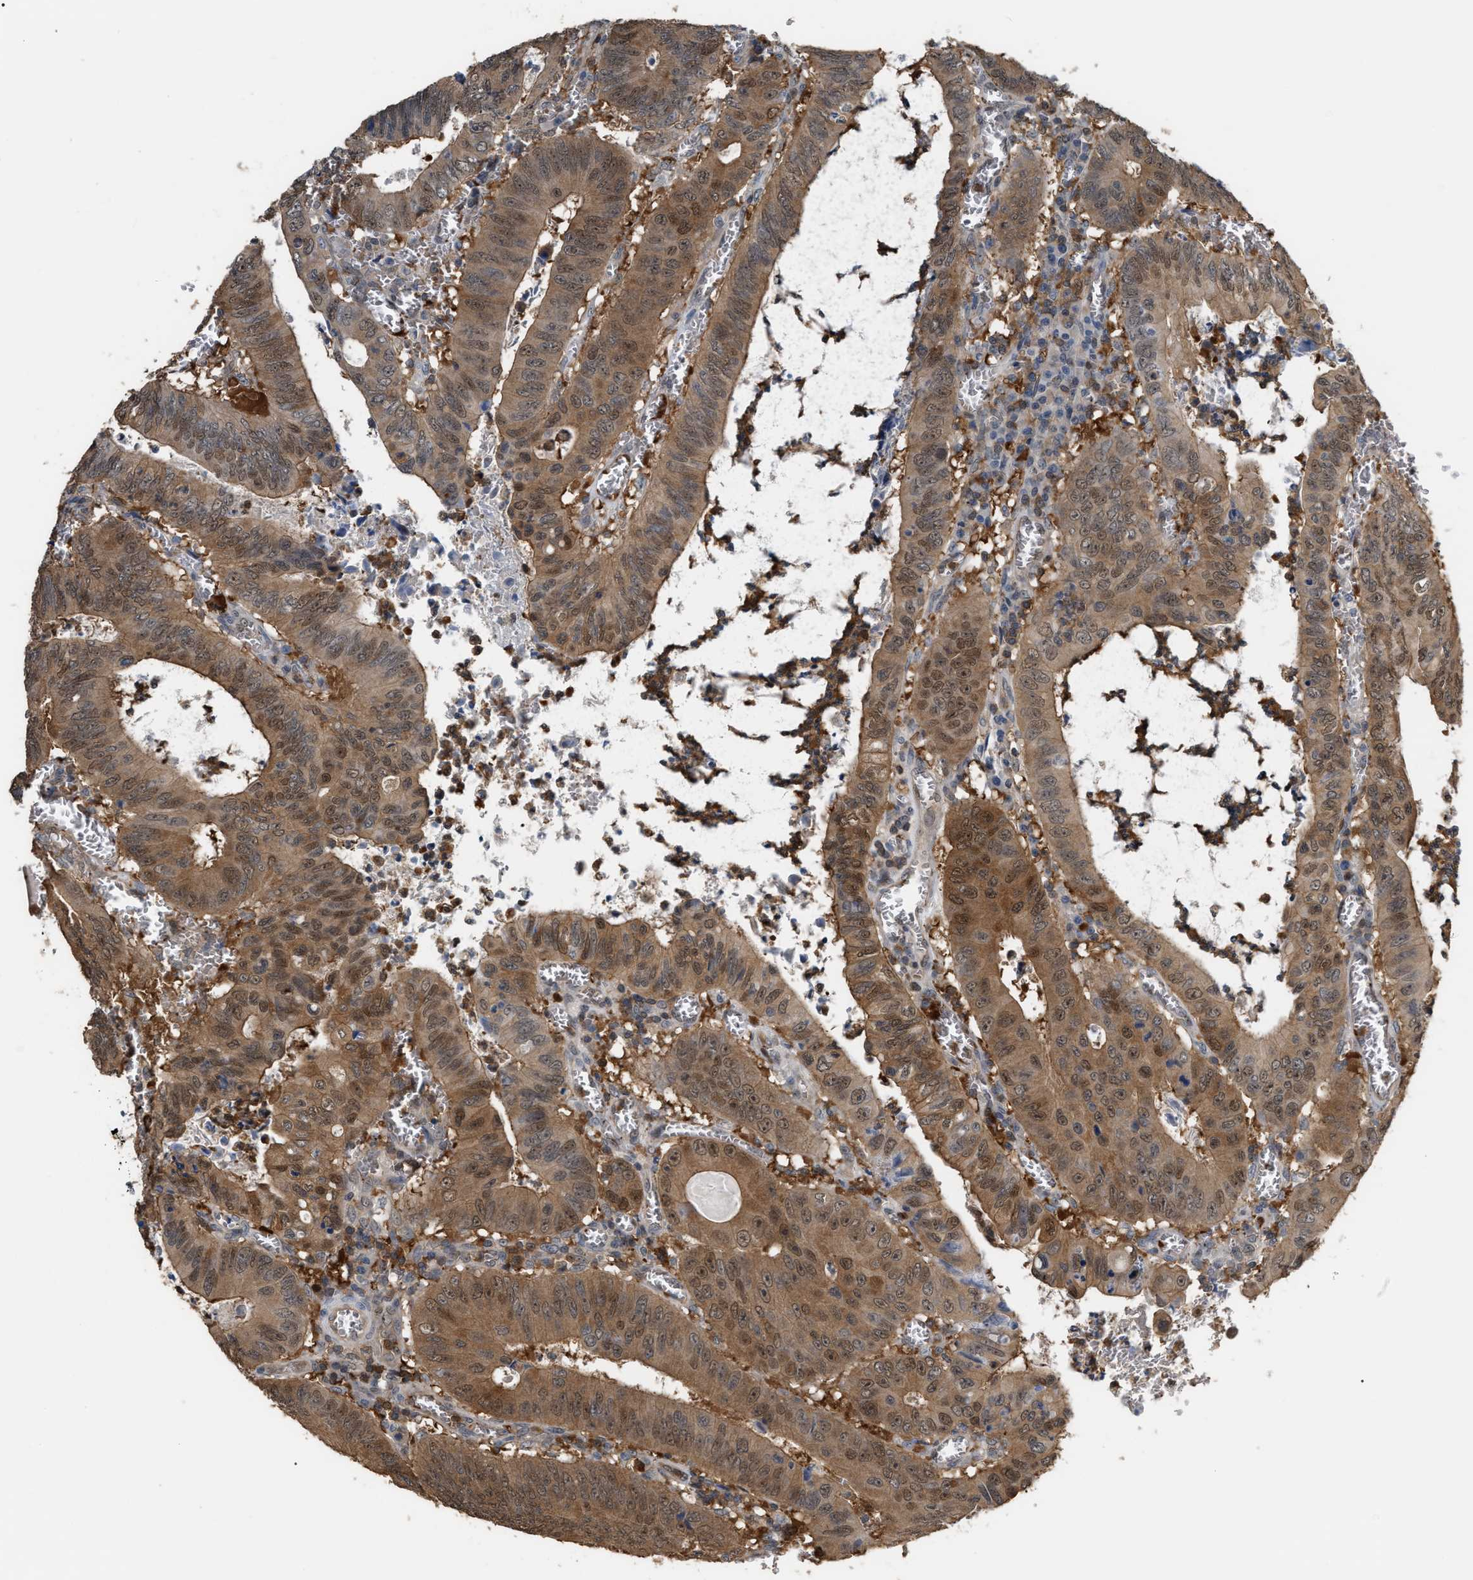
{"staining": {"intensity": "moderate", "quantity": ">75%", "location": "cytoplasmic/membranous"}, "tissue": "colorectal cancer", "cell_type": "Tumor cells", "image_type": "cancer", "snomed": [{"axis": "morphology", "description": "Inflammation, NOS"}, {"axis": "morphology", "description": "Adenocarcinoma, NOS"}, {"axis": "topography", "description": "Colon"}], "caption": "Immunohistochemical staining of colorectal cancer shows medium levels of moderate cytoplasmic/membranous staining in about >75% of tumor cells.", "gene": "MTPN", "patient": {"sex": "male", "age": 72}}